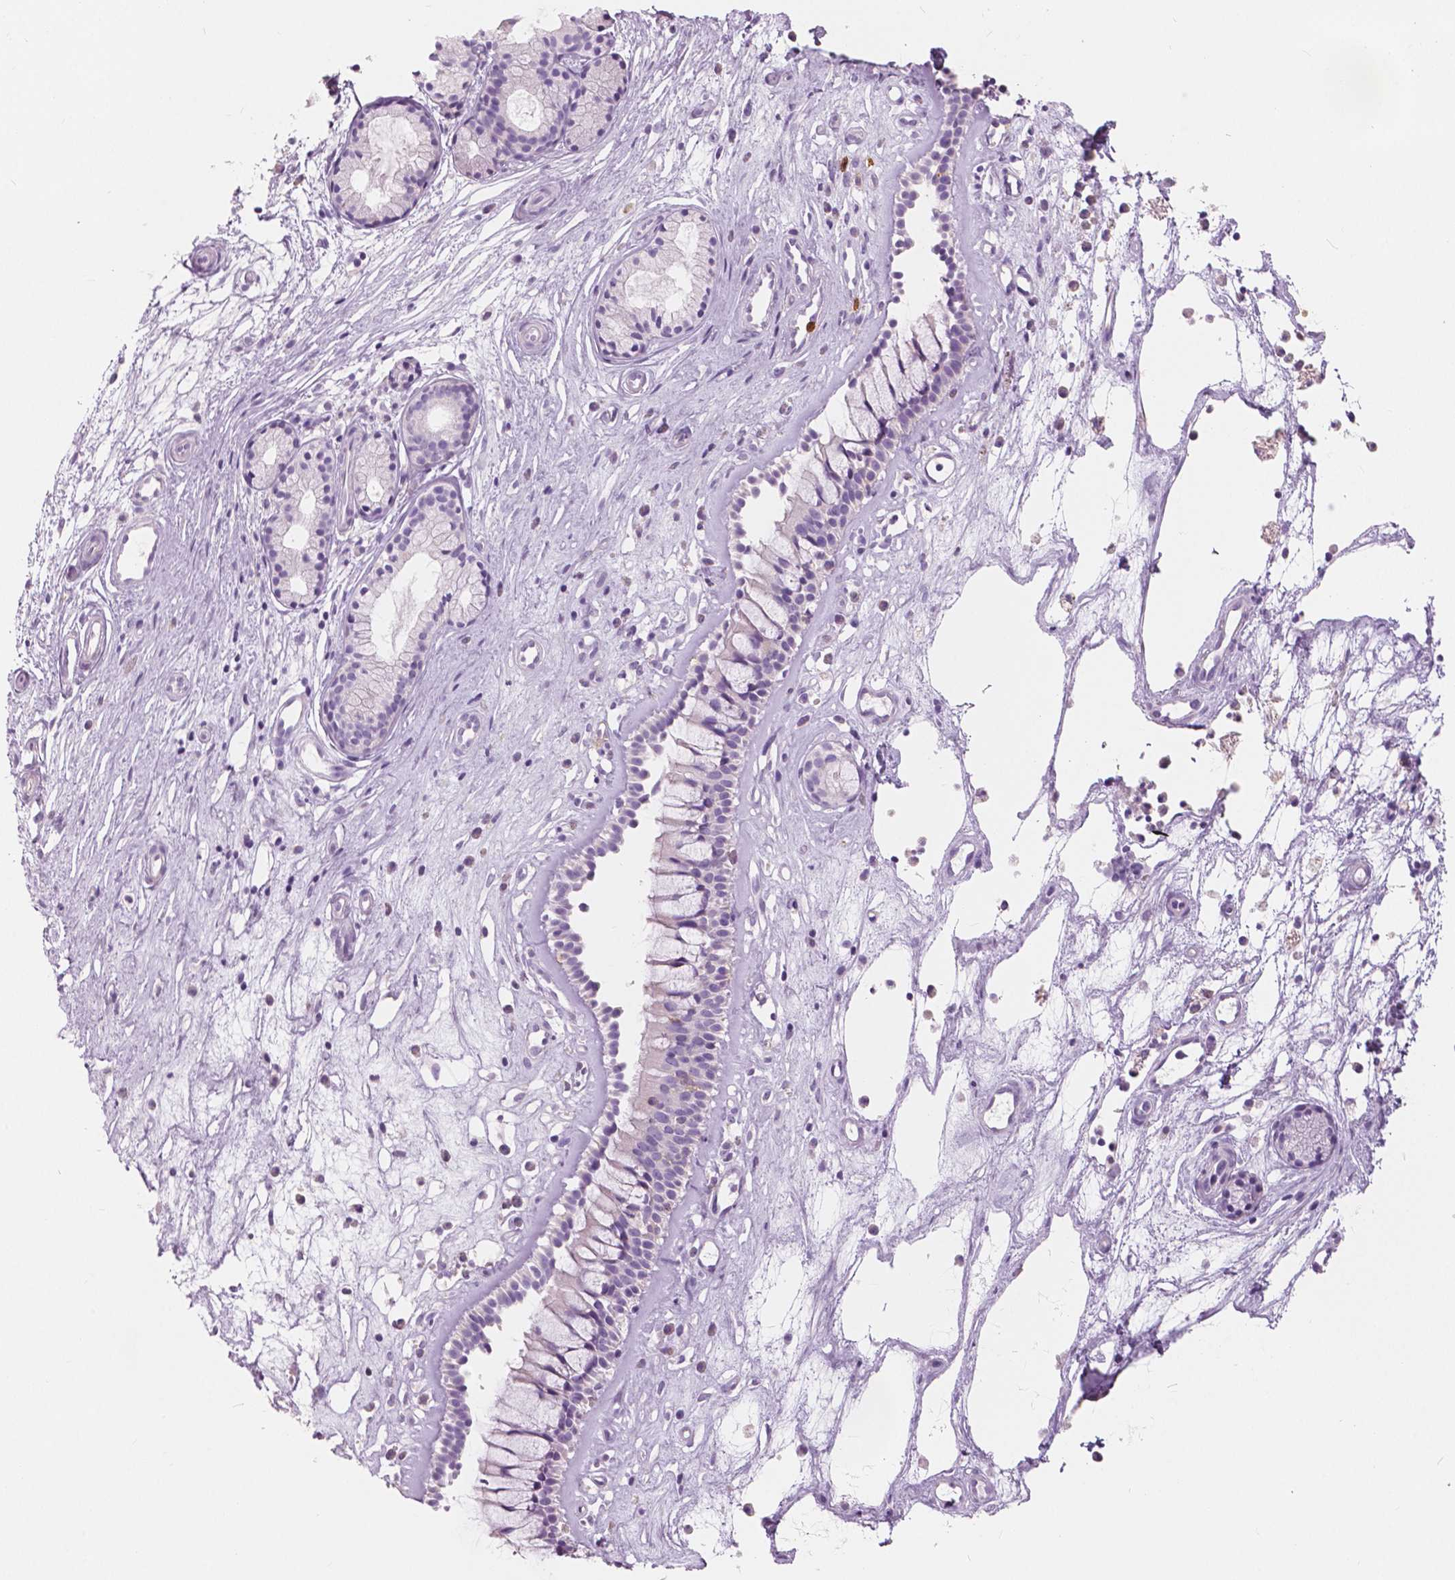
{"staining": {"intensity": "negative", "quantity": "none", "location": "none"}, "tissue": "nasopharynx", "cell_type": "Respiratory epithelial cells", "image_type": "normal", "snomed": [{"axis": "morphology", "description": "Normal tissue, NOS"}, {"axis": "topography", "description": "Nasopharynx"}], "caption": "This is a image of IHC staining of unremarkable nasopharynx, which shows no expression in respiratory epithelial cells.", "gene": "CXCR2", "patient": {"sex": "female", "age": 52}}